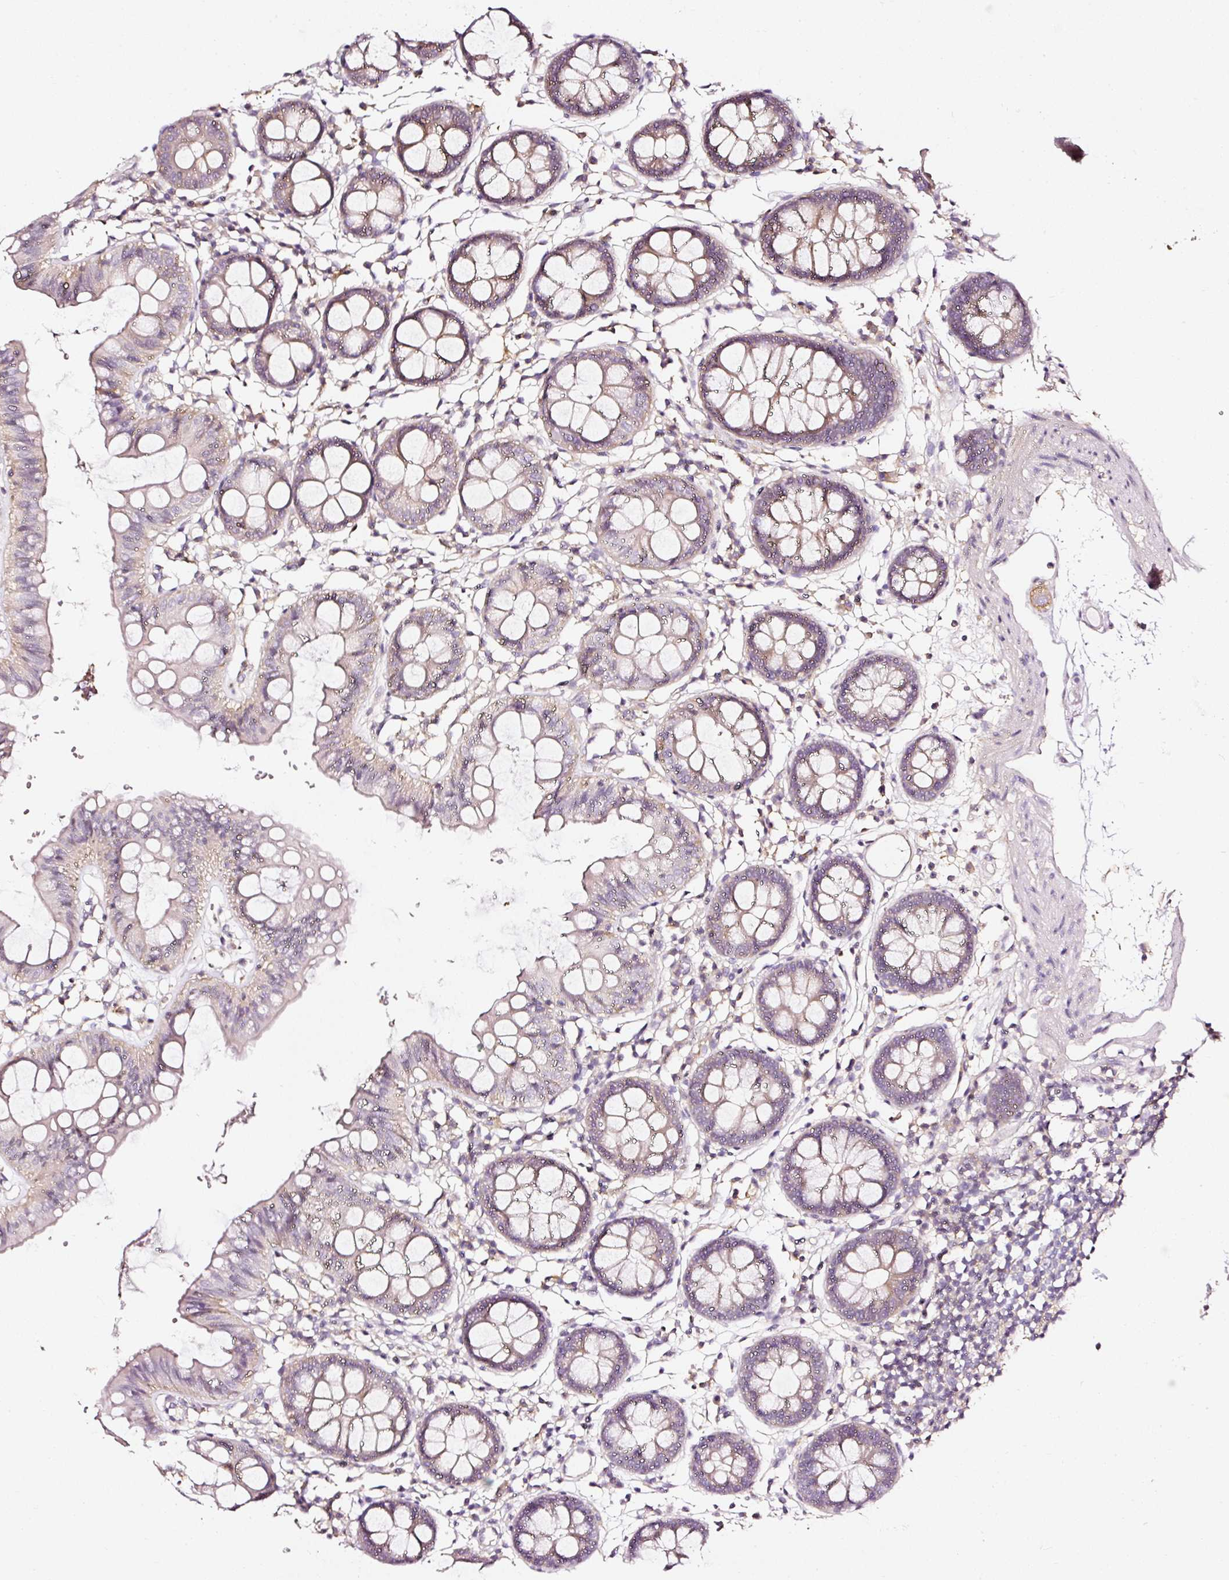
{"staining": {"intensity": "weak", "quantity": "<25%", "location": "cytoplasmic/membranous"}, "tissue": "colon", "cell_type": "Endothelial cells", "image_type": "normal", "snomed": [{"axis": "morphology", "description": "Normal tissue, NOS"}, {"axis": "topography", "description": "Colon"}], "caption": "IHC photomicrograph of normal colon stained for a protein (brown), which shows no staining in endothelial cells.", "gene": "CD47", "patient": {"sex": "female", "age": 84}}